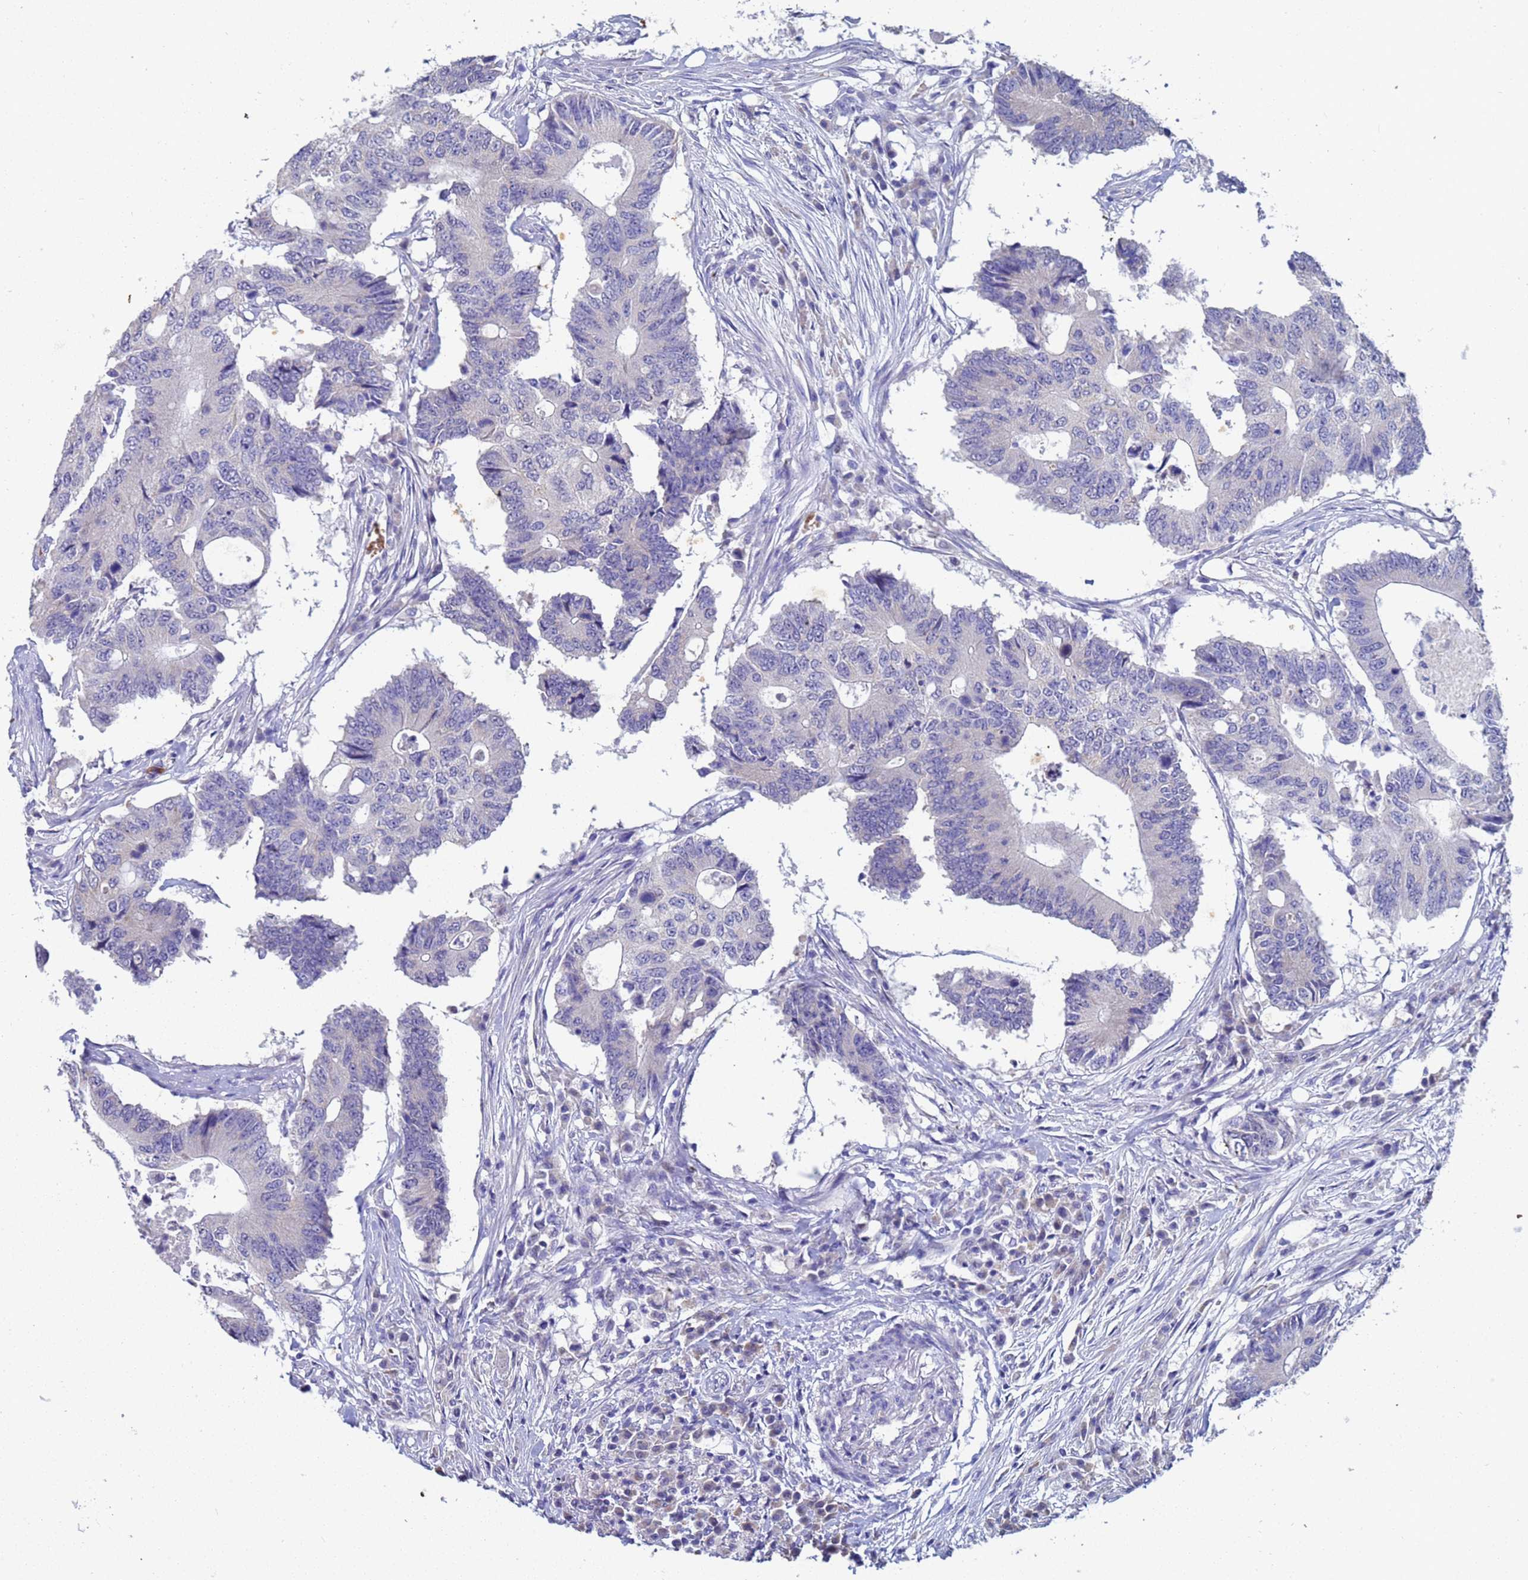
{"staining": {"intensity": "negative", "quantity": "none", "location": "none"}, "tissue": "colorectal cancer", "cell_type": "Tumor cells", "image_type": "cancer", "snomed": [{"axis": "morphology", "description": "Adenocarcinoma, NOS"}, {"axis": "topography", "description": "Colon"}], "caption": "Photomicrograph shows no significant protein staining in tumor cells of colorectal adenocarcinoma.", "gene": "IHO1", "patient": {"sex": "male", "age": 71}}